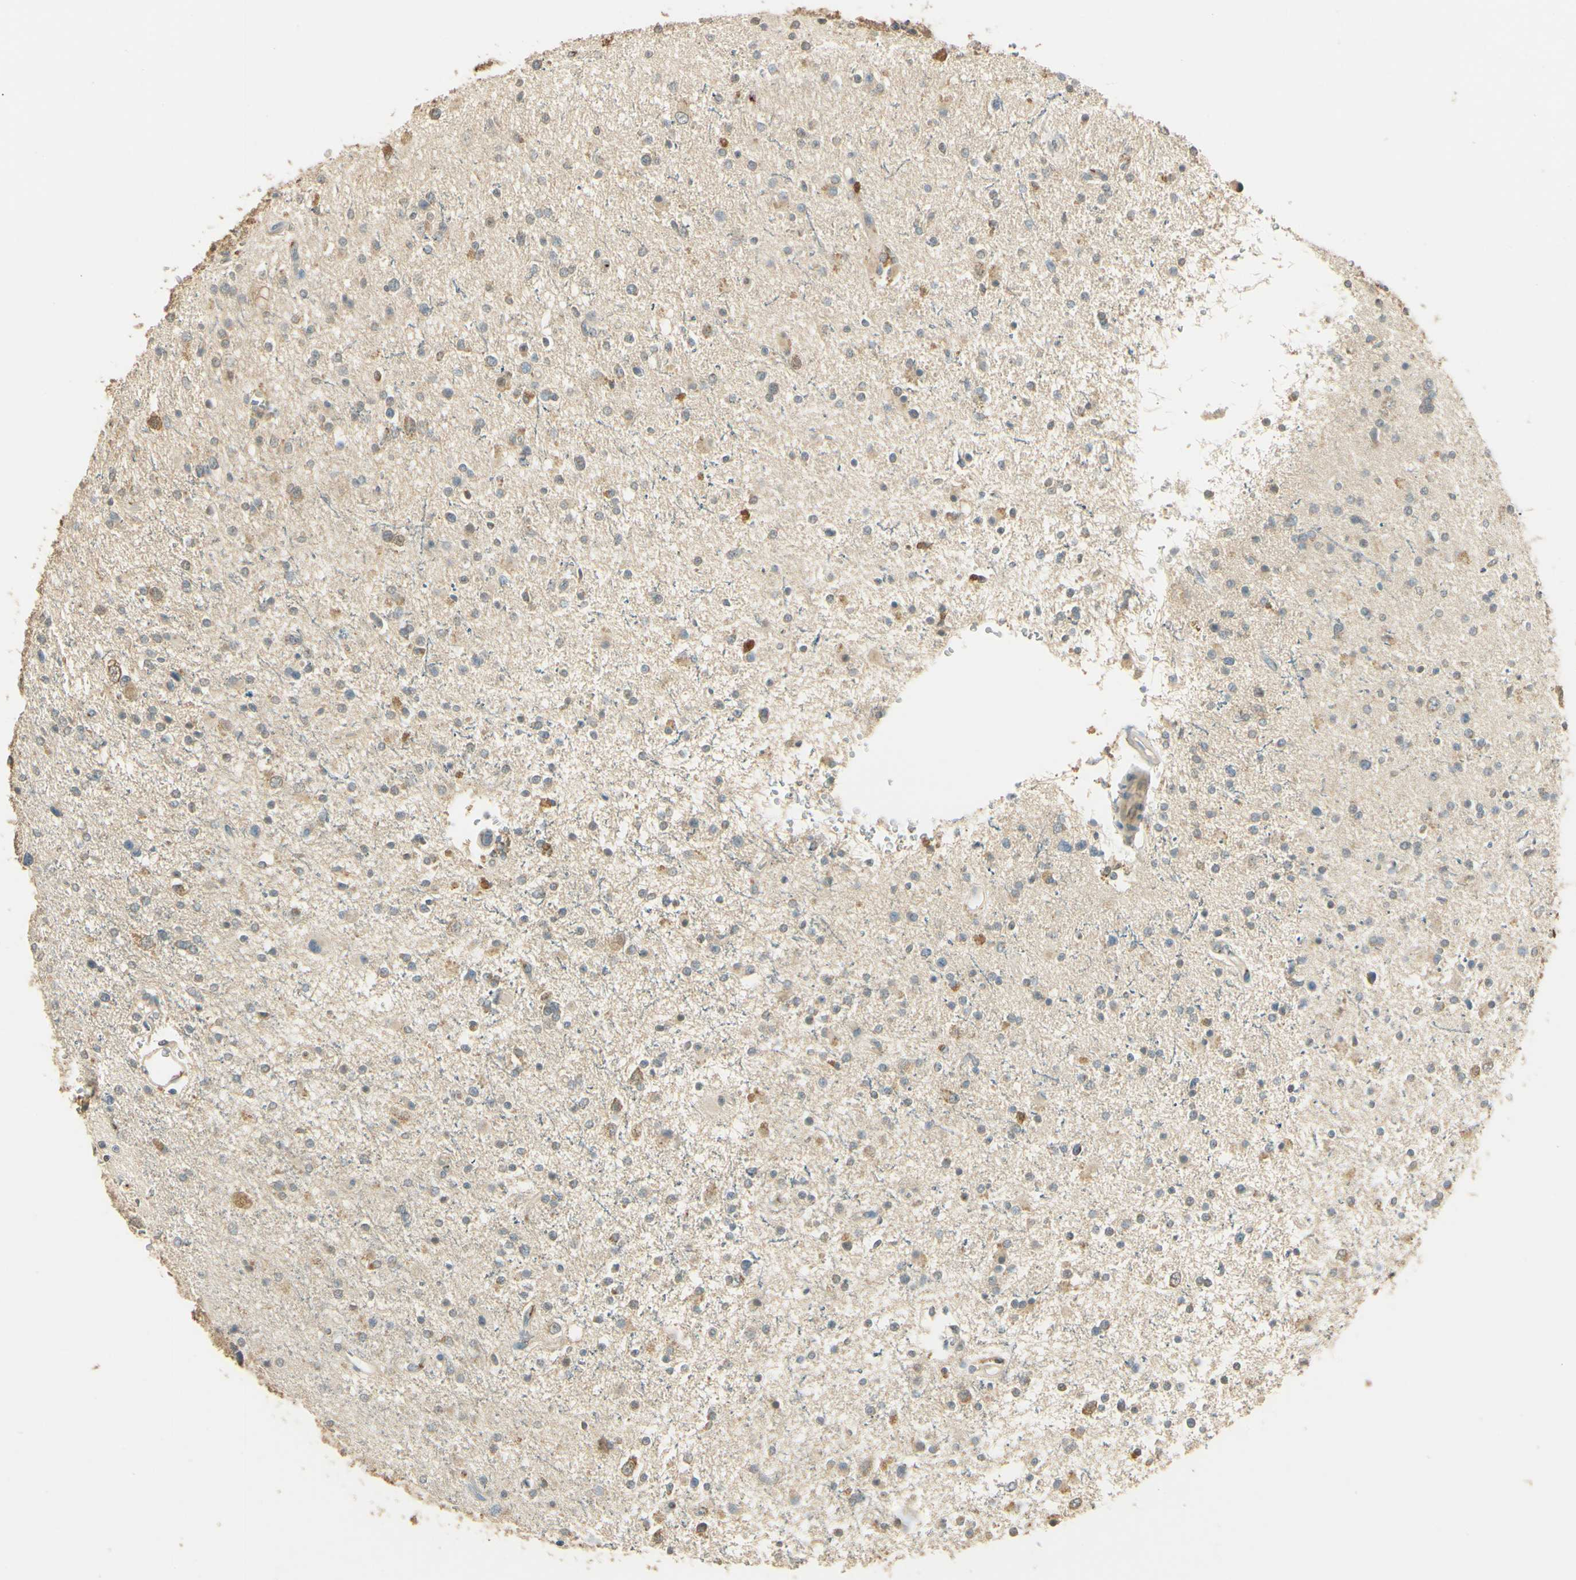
{"staining": {"intensity": "weak", "quantity": "25%-75%", "location": "cytoplasmic/membranous"}, "tissue": "glioma", "cell_type": "Tumor cells", "image_type": "cancer", "snomed": [{"axis": "morphology", "description": "Glioma, malignant, High grade"}, {"axis": "topography", "description": "Brain"}], "caption": "Immunohistochemistry (IHC) of malignant glioma (high-grade) displays low levels of weak cytoplasmic/membranous staining in approximately 25%-75% of tumor cells.", "gene": "UXS1", "patient": {"sex": "male", "age": 33}}